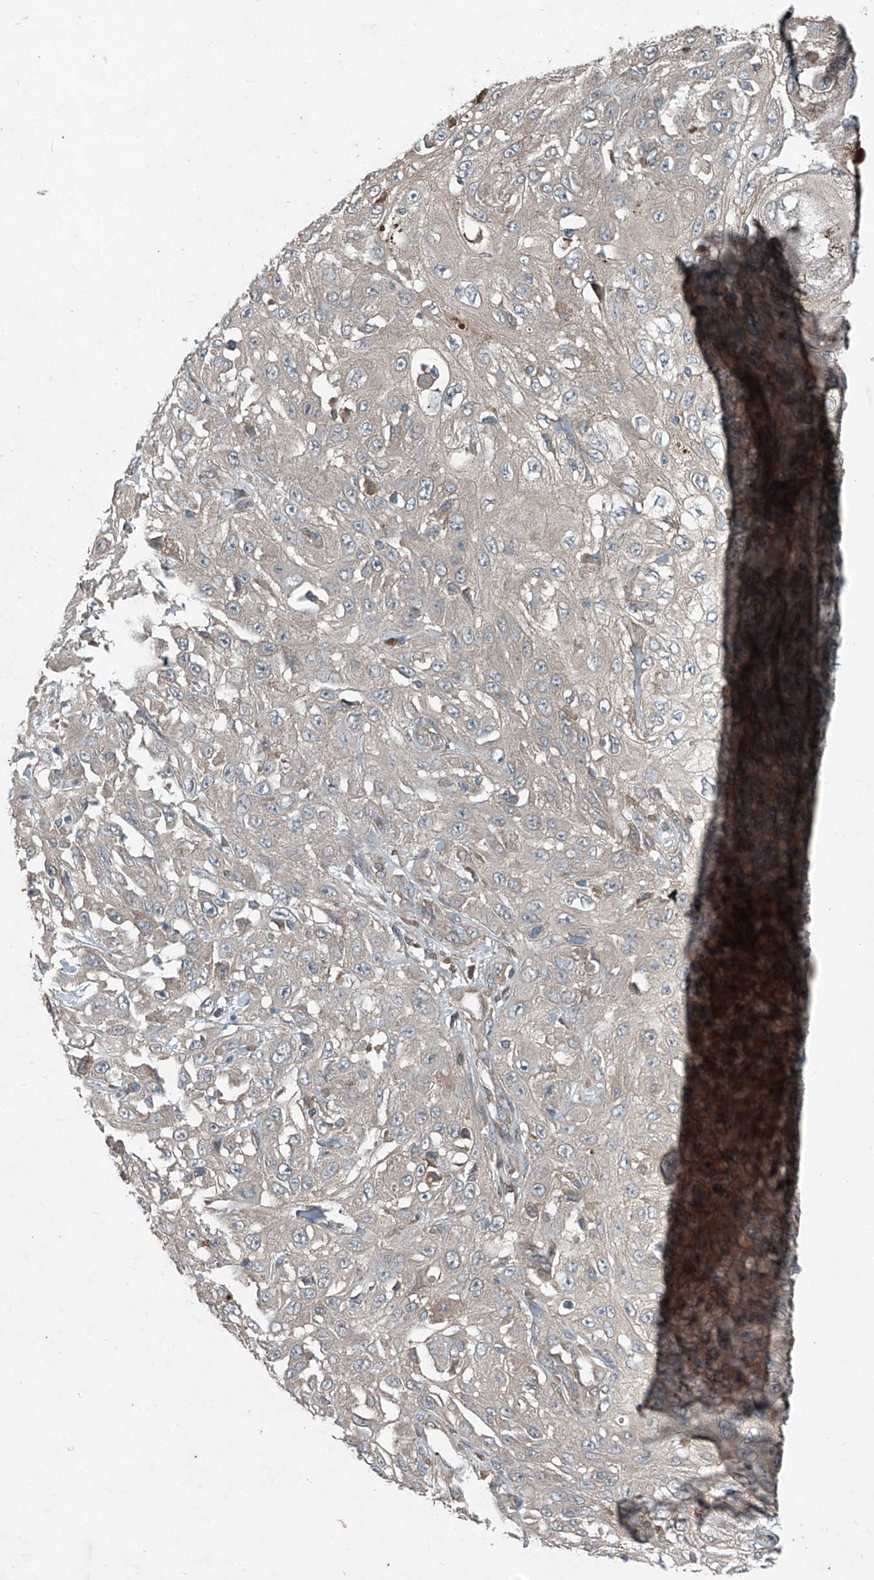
{"staining": {"intensity": "negative", "quantity": "none", "location": "none"}, "tissue": "skin cancer", "cell_type": "Tumor cells", "image_type": "cancer", "snomed": [{"axis": "morphology", "description": "Squamous cell carcinoma, NOS"}, {"axis": "morphology", "description": "Squamous cell carcinoma, metastatic, NOS"}, {"axis": "topography", "description": "Skin"}, {"axis": "topography", "description": "Lymph node"}], "caption": "High power microscopy micrograph of an immunohistochemistry (IHC) image of skin cancer (metastatic squamous cell carcinoma), revealing no significant staining in tumor cells.", "gene": "FOXRED2", "patient": {"sex": "male", "age": 75}}